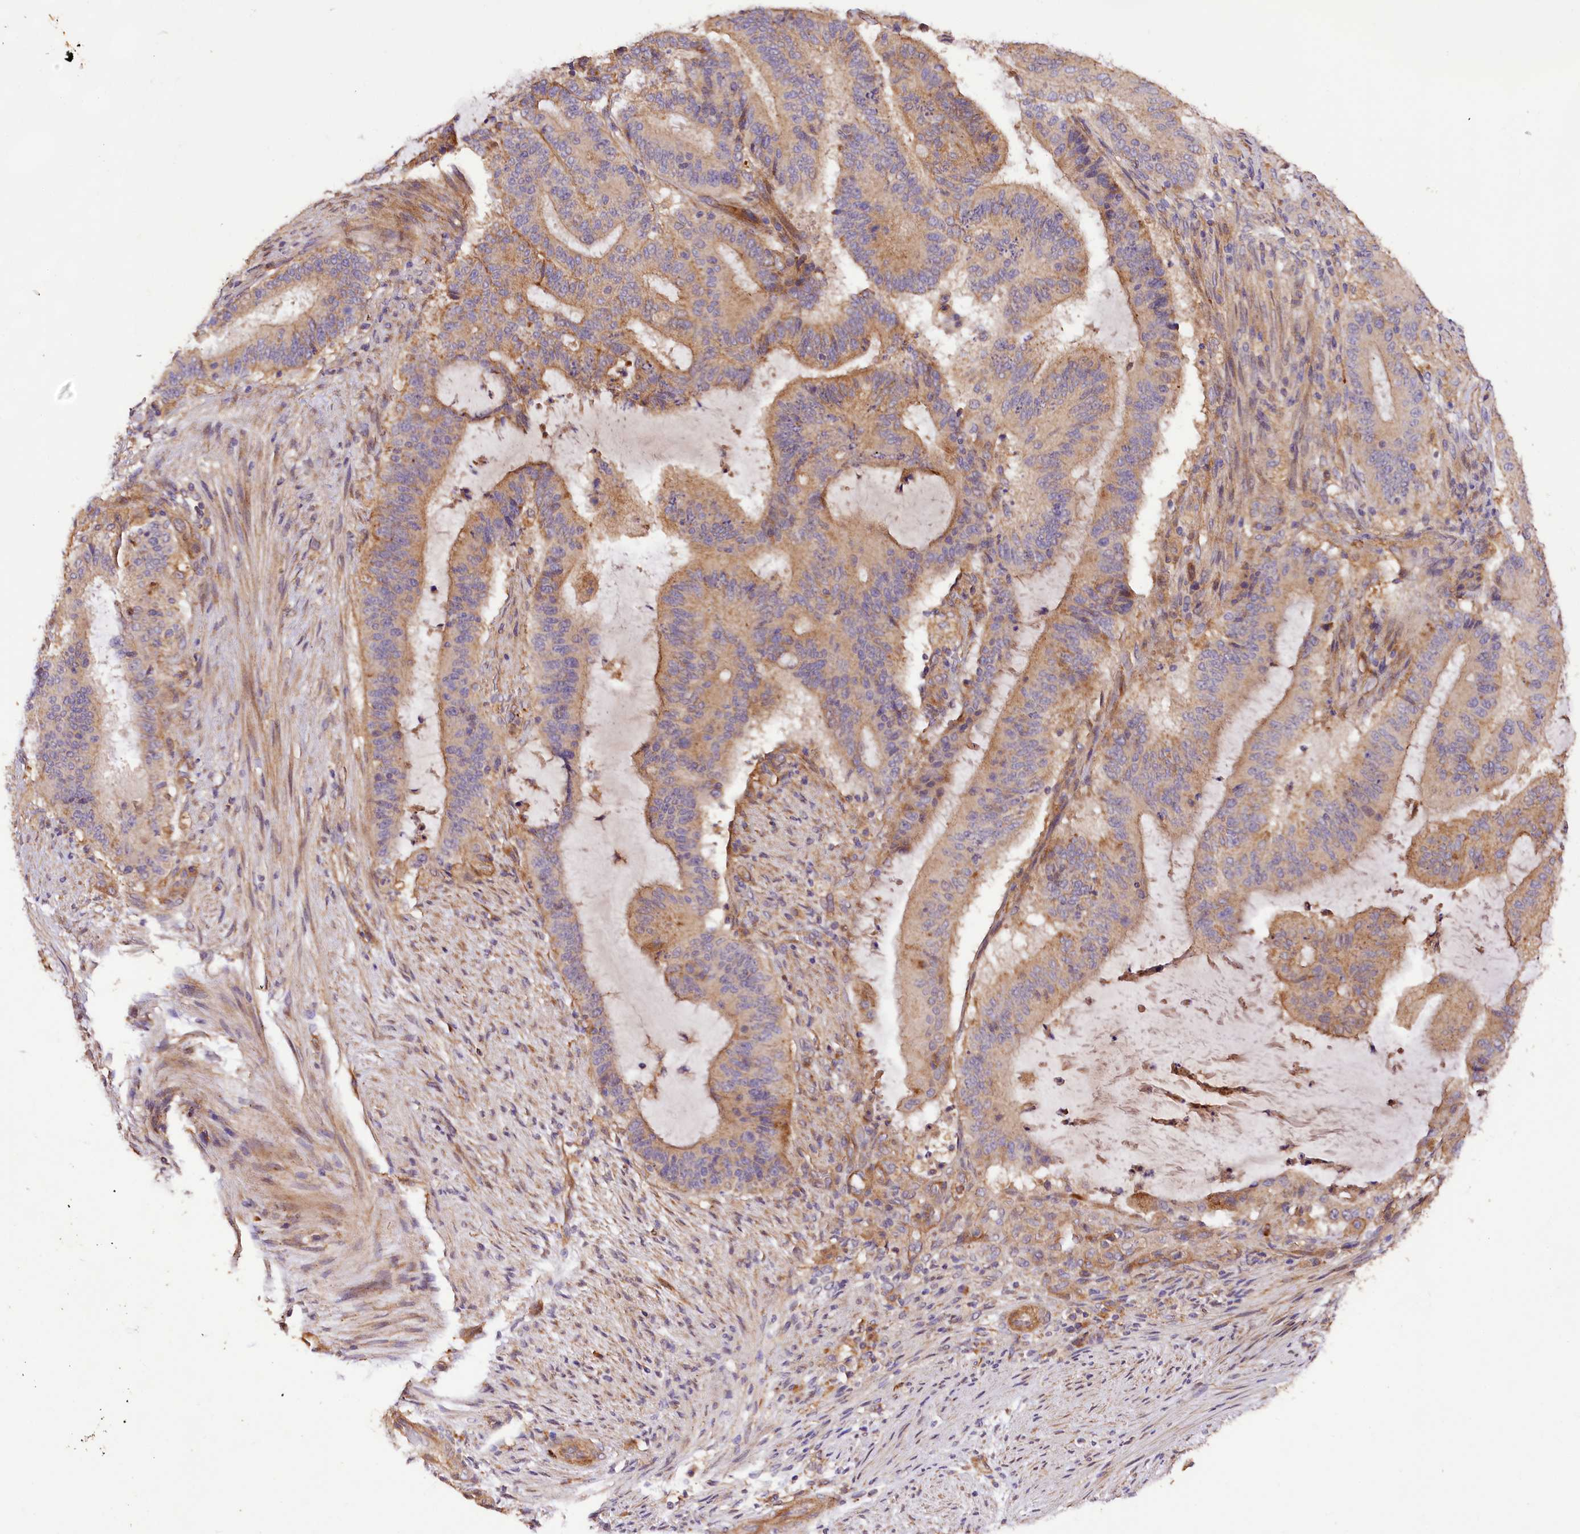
{"staining": {"intensity": "moderate", "quantity": "25%-75%", "location": "cytoplasmic/membranous"}, "tissue": "liver cancer", "cell_type": "Tumor cells", "image_type": "cancer", "snomed": [{"axis": "morphology", "description": "Normal tissue, NOS"}, {"axis": "morphology", "description": "Cholangiocarcinoma"}, {"axis": "topography", "description": "Liver"}, {"axis": "topography", "description": "Peripheral nerve tissue"}], "caption": "Brown immunohistochemical staining in liver cancer (cholangiocarcinoma) exhibits moderate cytoplasmic/membranous expression in approximately 25%-75% of tumor cells.", "gene": "CSAD", "patient": {"sex": "female", "age": 73}}